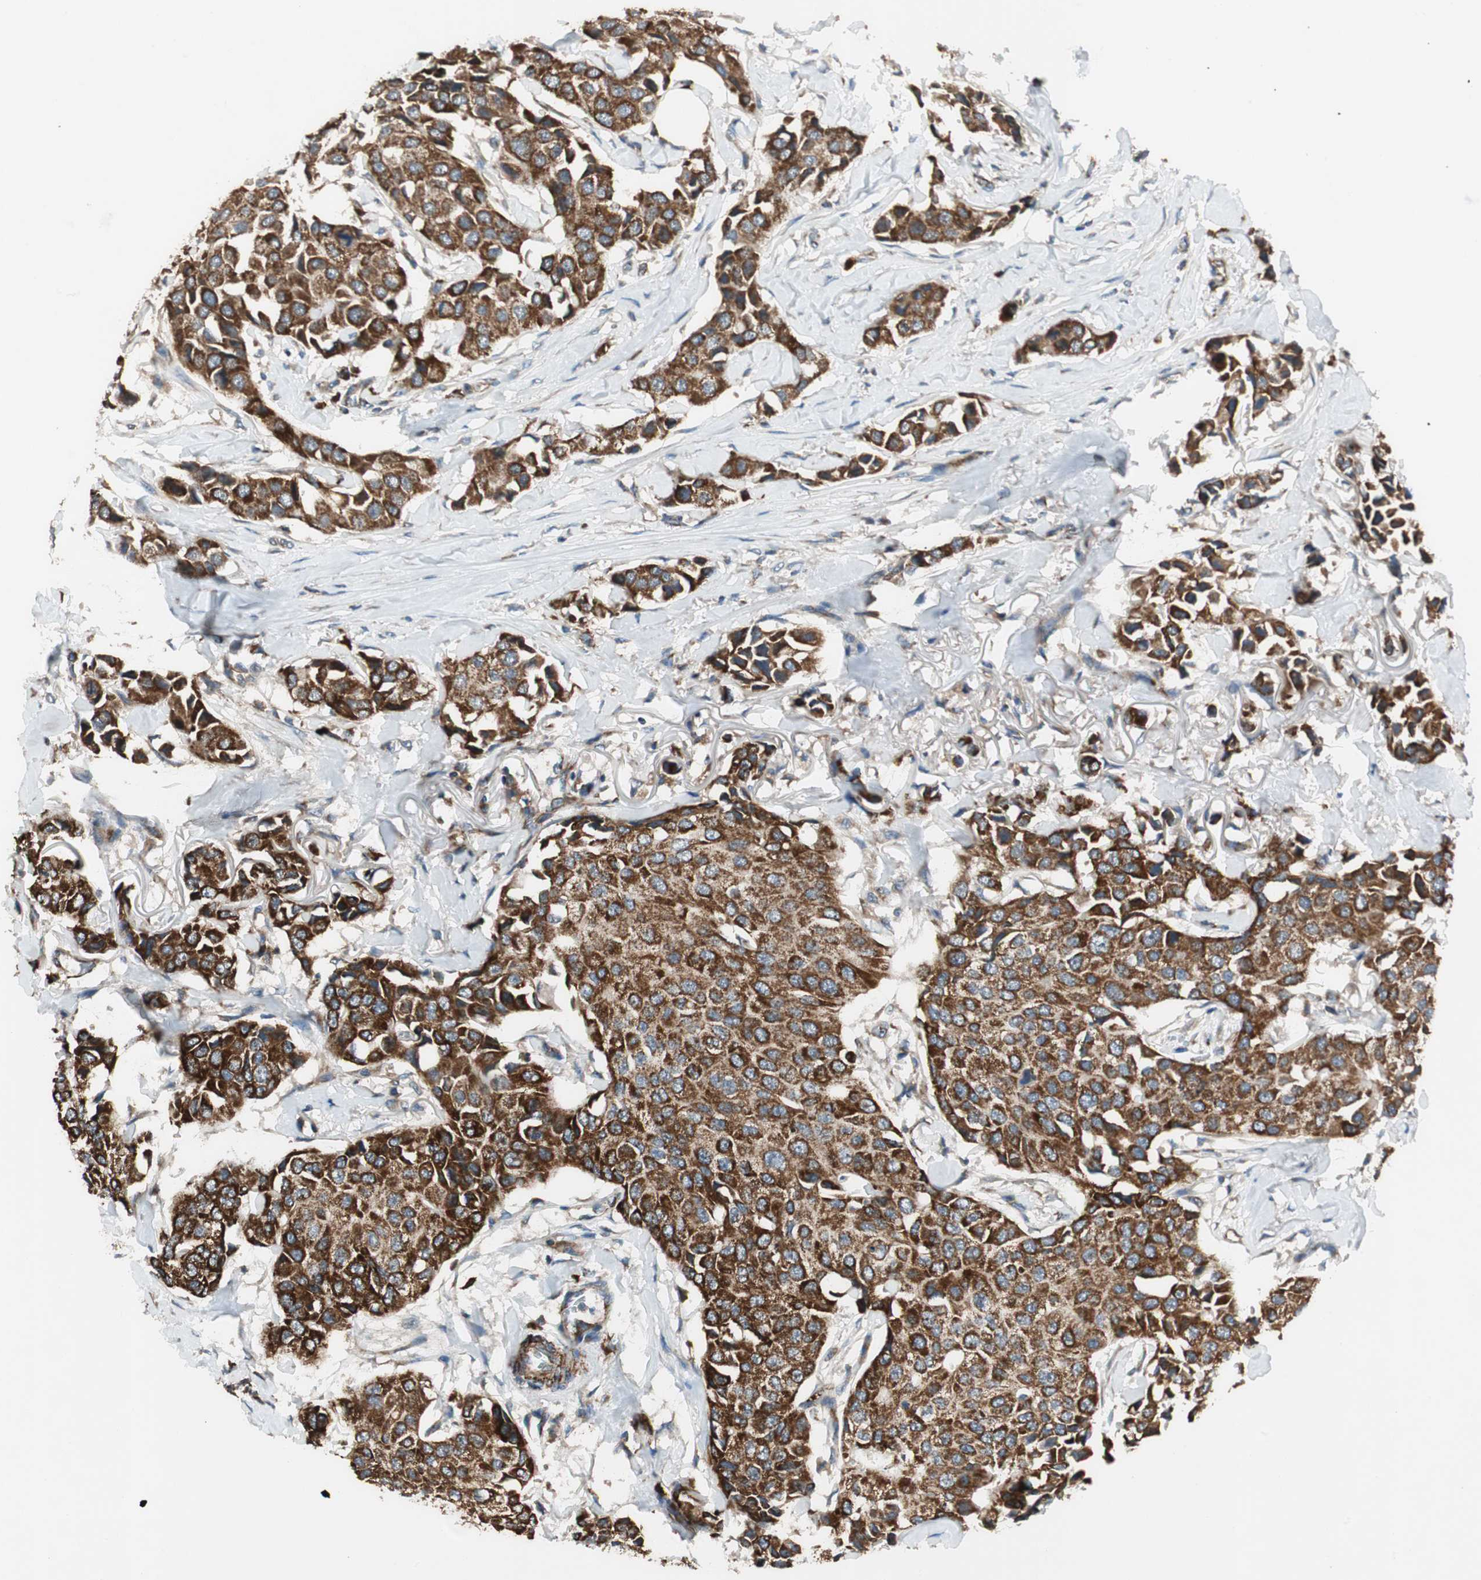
{"staining": {"intensity": "strong", "quantity": ">75%", "location": "cytoplasmic/membranous"}, "tissue": "breast cancer", "cell_type": "Tumor cells", "image_type": "cancer", "snomed": [{"axis": "morphology", "description": "Duct carcinoma"}, {"axis": "topography", "description": "Breast"}], "caption": "Tumor cells show strong cytoplasmic/membranous positivity in approximately >75% of cells in breast cancer (intraductal carcinoma).", "gene": "AKAP1", "patient": {"sex": "female", "age": 80}}